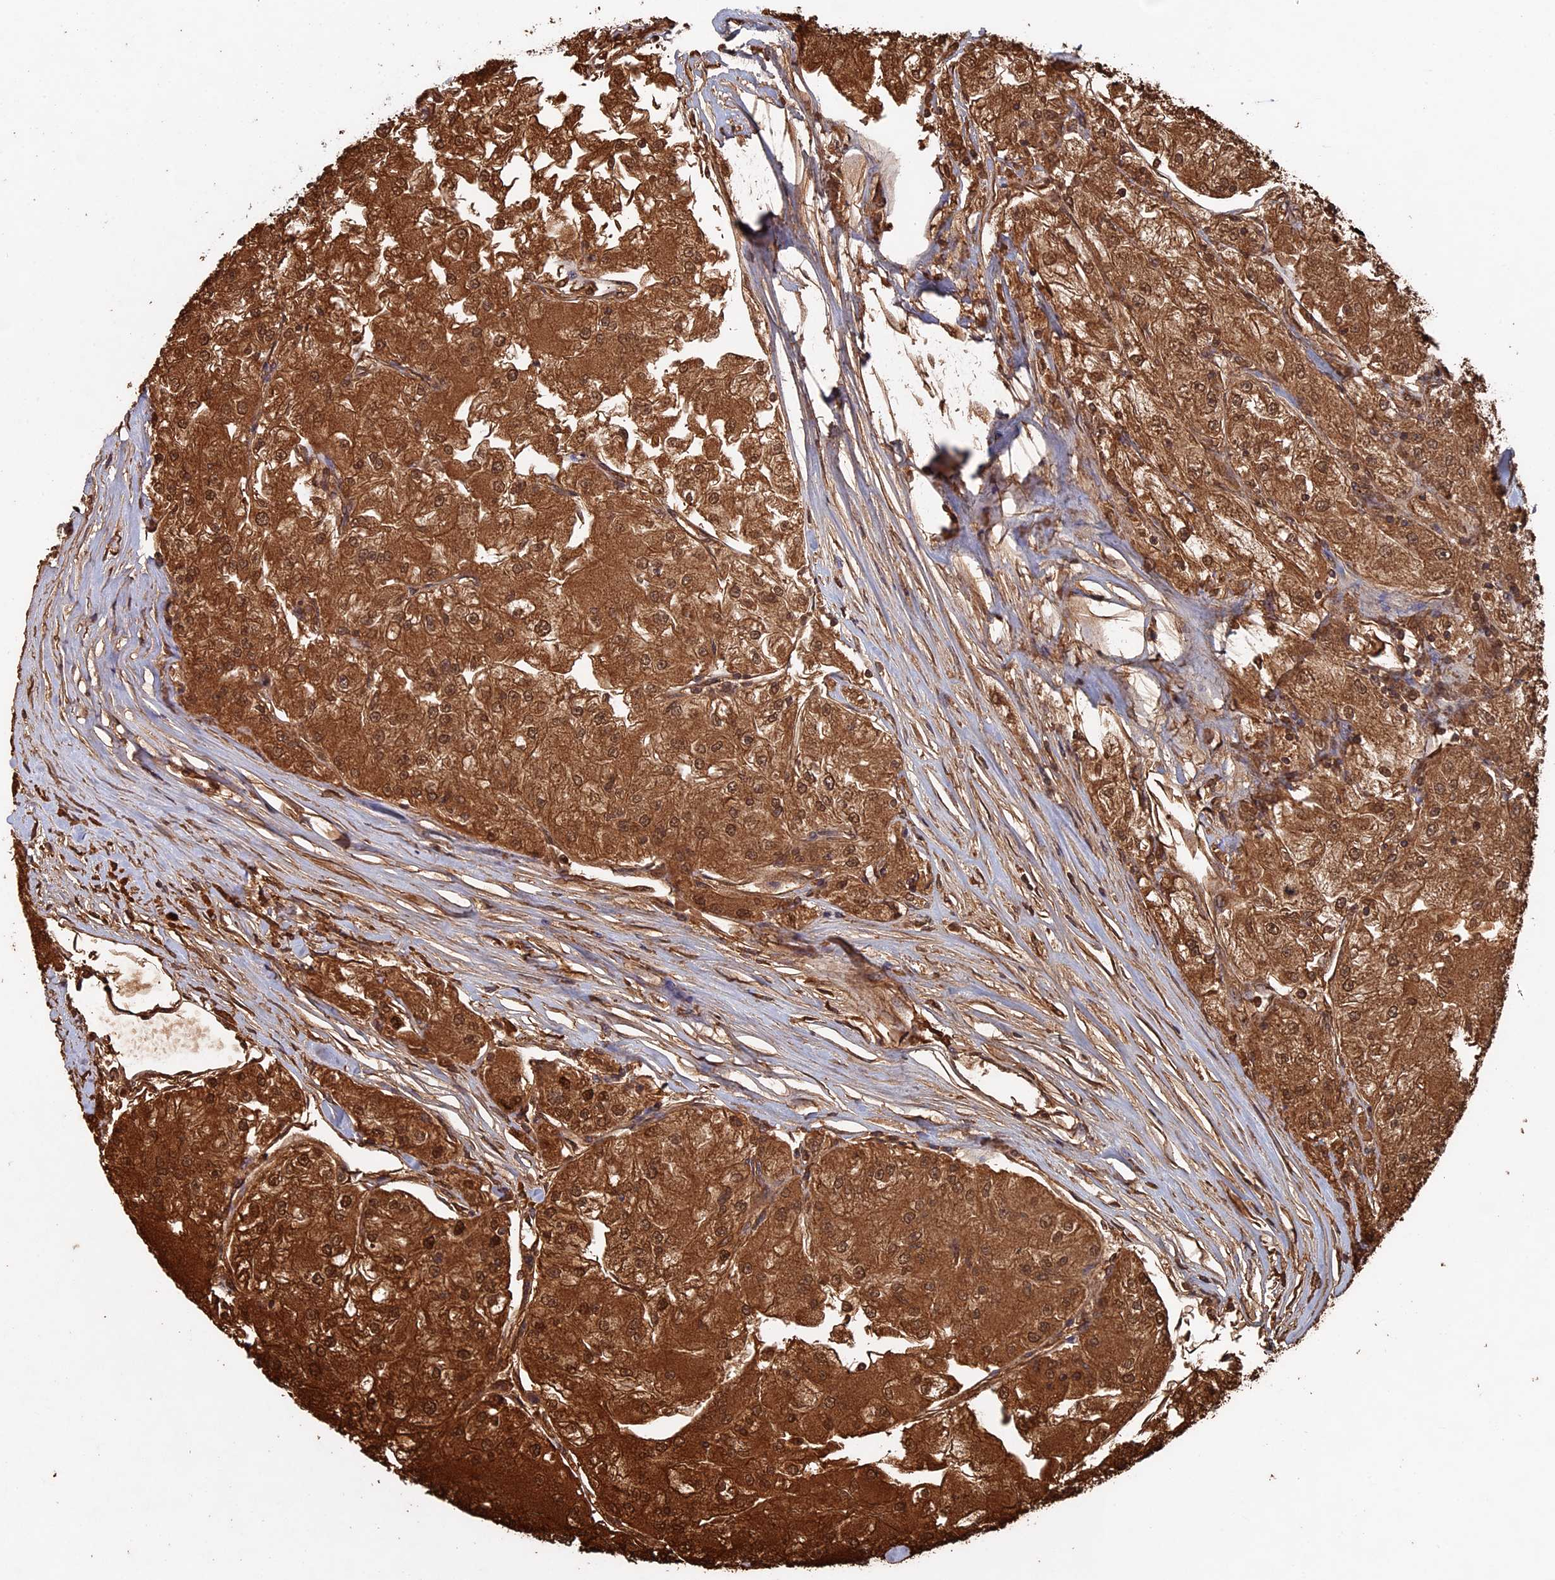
{"staining": {"intensity": "strong", "quantity": ">75%", "location": "cytoplasmic/membranous,nuclear"}, "tissue": "renal cancer", "cell_type": "Tumor cells", "image_type": "cancer", "snomed": [{"axis": "morphology", "description": "Adenocarcinoma, NOS"}, {"axis": "topography", "description": "Kidney"}], "caption": "Immunohistochemical staining of human adenocarcinoma (renal) exhibits high levels of strong cytoplasmic/membranous and nuclear protein staining in approximately >75% of tumor cells. (DAB IHC, brown staining for protein, blue staining for nuclei).", "gene": "SEC24D", "patient": {"sex": "female", "age": 72}}